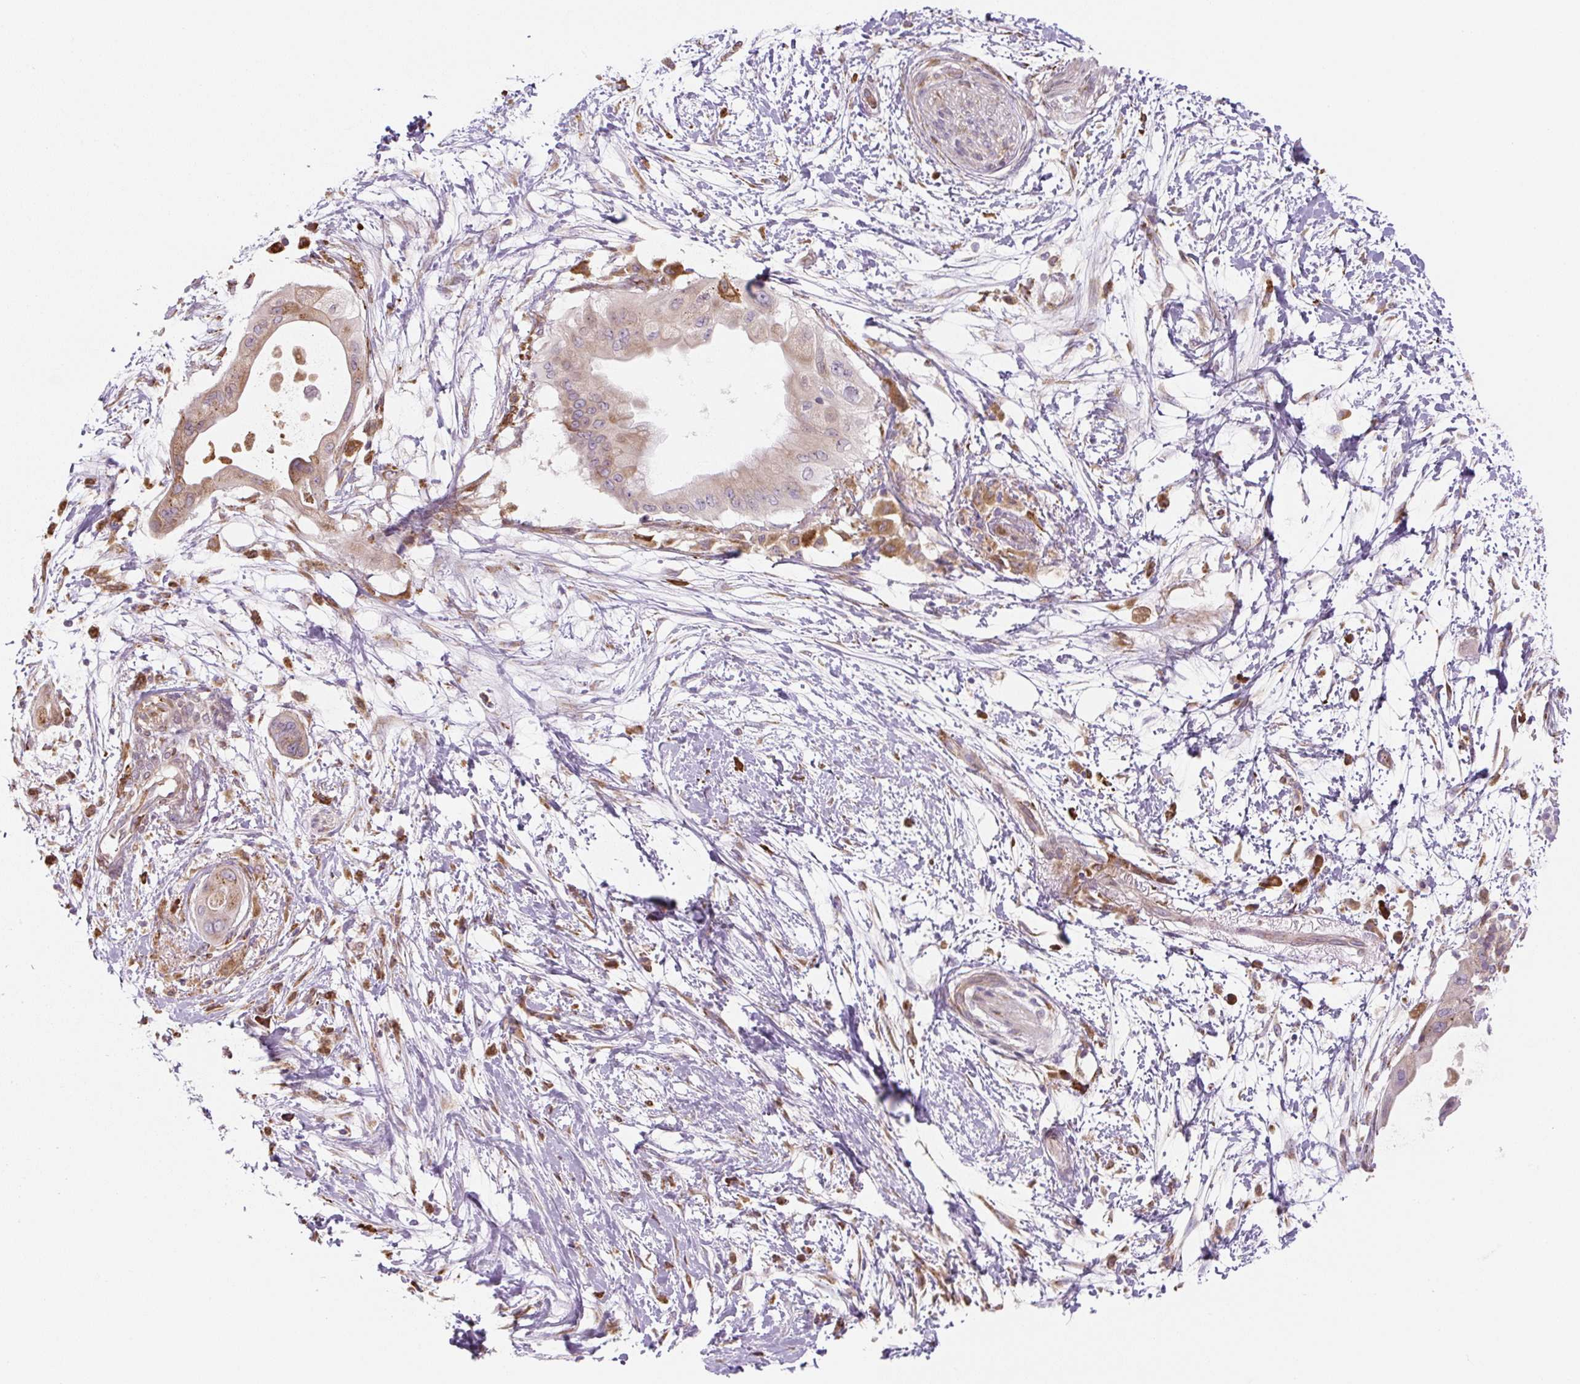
{"staining": {"intensity": "weak", "quantity": "25%-75%", "location": "cytoplasmic/membranous"}, "tissue": "pancreatic cancer", "cell_type": "Tumor cells", "image_type": "cancer", "snomed": [{"axis": "morphology", "description": "Adenocarcinoma, NOS"}, {"axis": "topography", "description": "Pancreas"}], "caption": "This image shows IHC staining of pancreatic cancer (adenocarcinoma), with low weak cytoplasmic/membranous positivity in approximately 25%-75% of tumor cells.", "gene": "RASA1", "patient": {"sex": "male", "age": 68}}